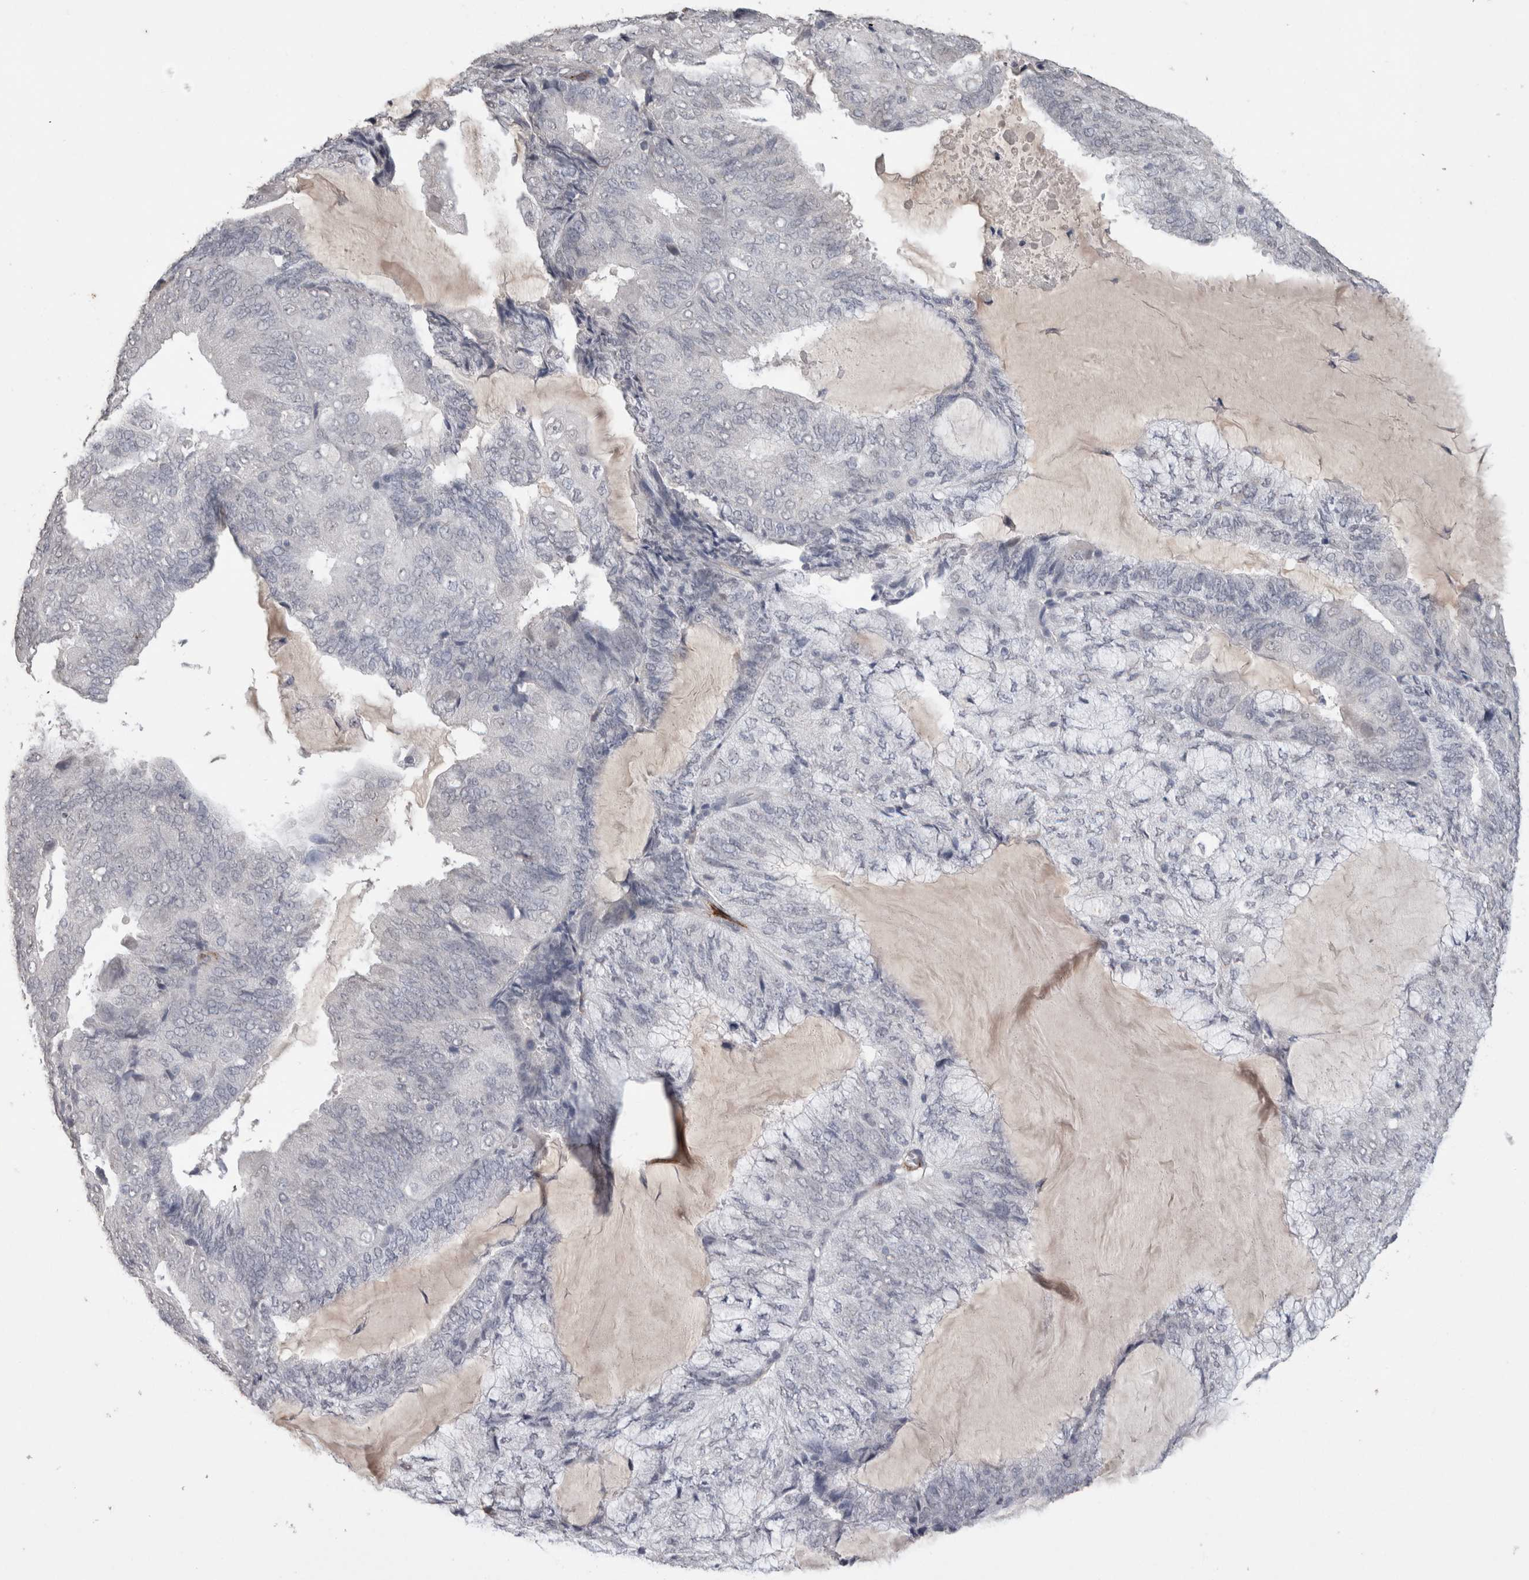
{"staining": {"intensity": "negative", "quantity": "none", "location": "none"}, "tissue": "endometrial cancer", "cell_type": "Tumor cells", "image_type": "cancer", "snomed": [{"axis": "morphology", "description": "Adenocarcinoma, NOS"}, {"axis": "topography", "description": "Endometrium"}], "caption": "Immunohistochemistry of human endometrial cancer reveals no positivity in tumor cells.", "gene": "CDH13", "patient": {"sex": "female", "age": 81}}